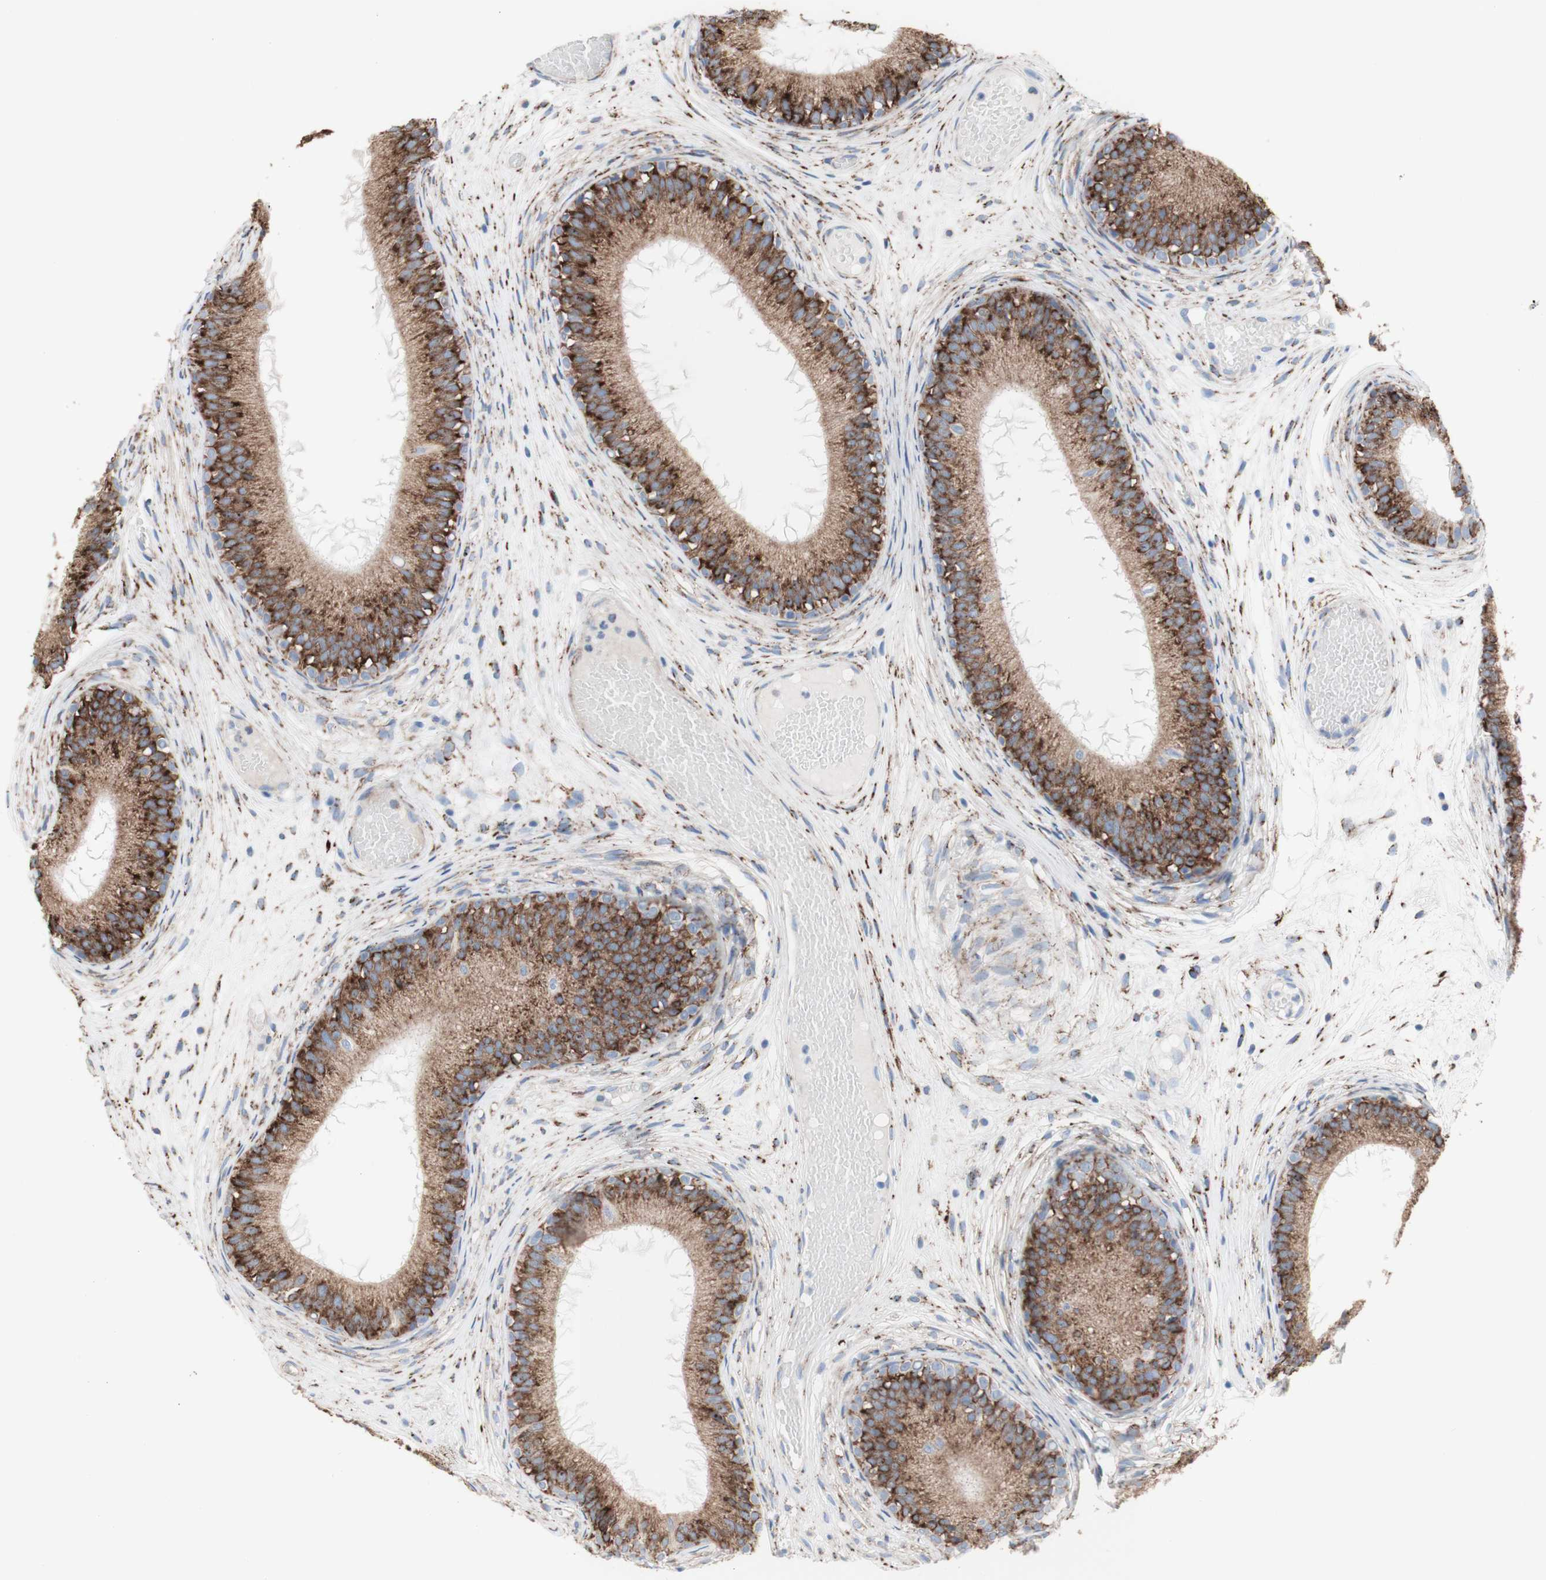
{"staining": {"intensity": "strong", "quantity": ">75%", "location": "cytoplasmic/membranous"}, "tissue": "epididymis", "cell_type": "Glandular cells", "image_type": "normal", "snomed": [{"axis": "morphology", "description": "Normal tissue, NOS"}, {"axis": "morphology", "description": "Atrophy, NOS"}, {"axis": "topography", "description": "Testis"}, {"axis": "topography", "description": "Epididymis"}], "caption": "Epididymis stained for a protein (brown) displays strong cytoplasmic/membranous positive staining in about >75% of glandular cells.", "gene": "AGPAT5", "patient": {"sex": "male", "age": 18}}